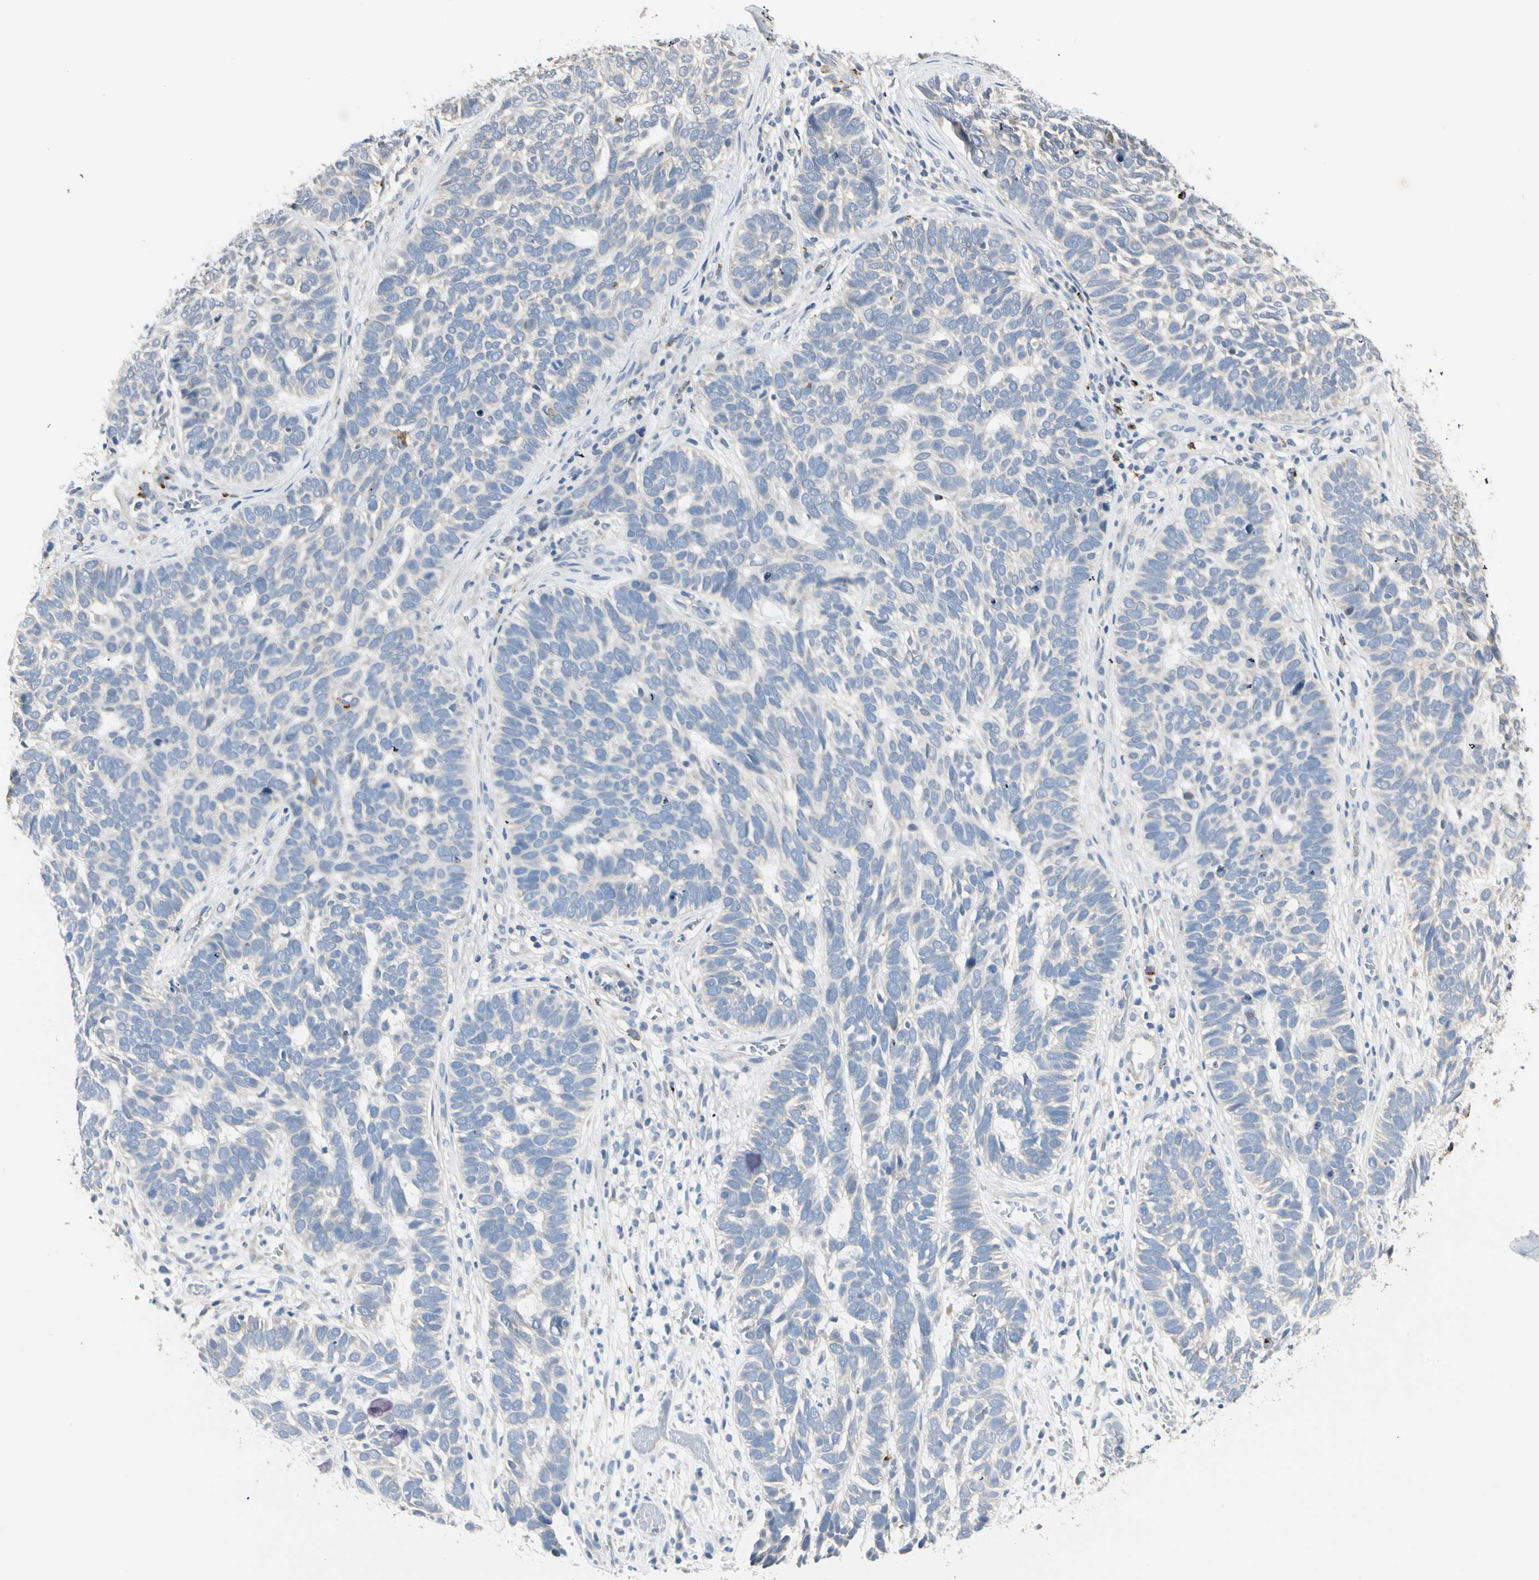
{"staining": {"intensity": "negative", "quantity": "none", "location": "none"}, "tissue": "skin cancer", "cell_type": "Tumor cells", "image_type": "cancer", "snomed": [{"axis": "morphology", "description": "Basal cell carcinoma"}, {"axis": "topography", "description": "Skin"}], "caption": "Tumor cells show no significant expression in basal cell carcinoma (skin).", "gene": "GPR153", "patient": {"sex": "male", "age": 87}}